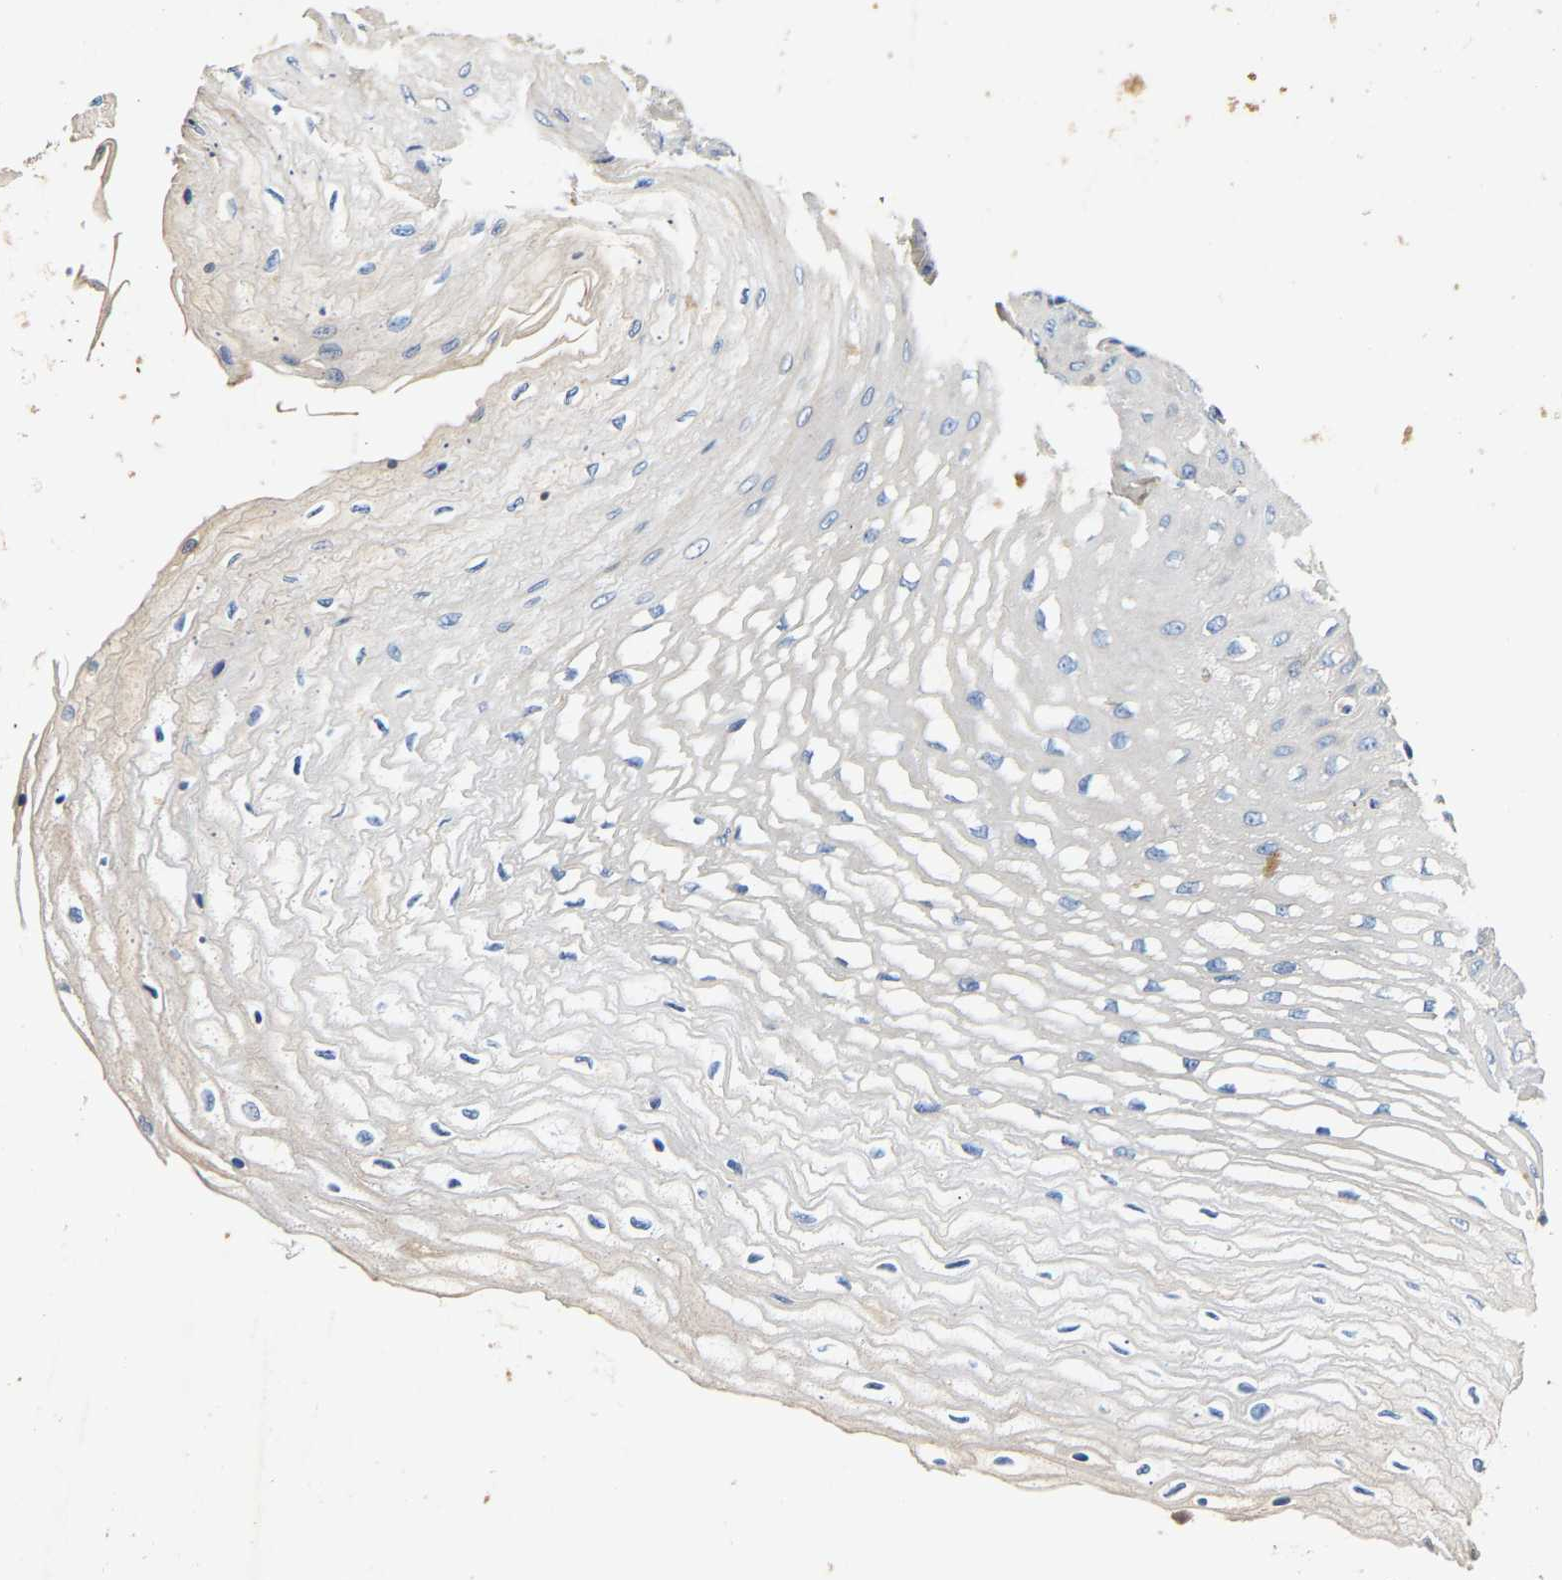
{"staining": {"intensity": "negative", "quantity": "none", "location": "none"}, "tissue": "esophagus", "cell_type": "Squamous epithelial cells", "image_type": "normal", "snomed": [{"axis": "morphology", "description": "Normal tissue, NOS"}, {"axis": "topography", "description": "Esophagus"}], "caption": "DAB (3,3'-diaminobenzidine) immunohistochemical staining of normal human esophagus displays no significant positivity in squamous epithelial cells. (DAB (3,3'-diaminobenzidine) IHC with hematoxylin counter stain).", "gene": "SLCO2B1", "patient": {"sex": "female", "age": 72}}